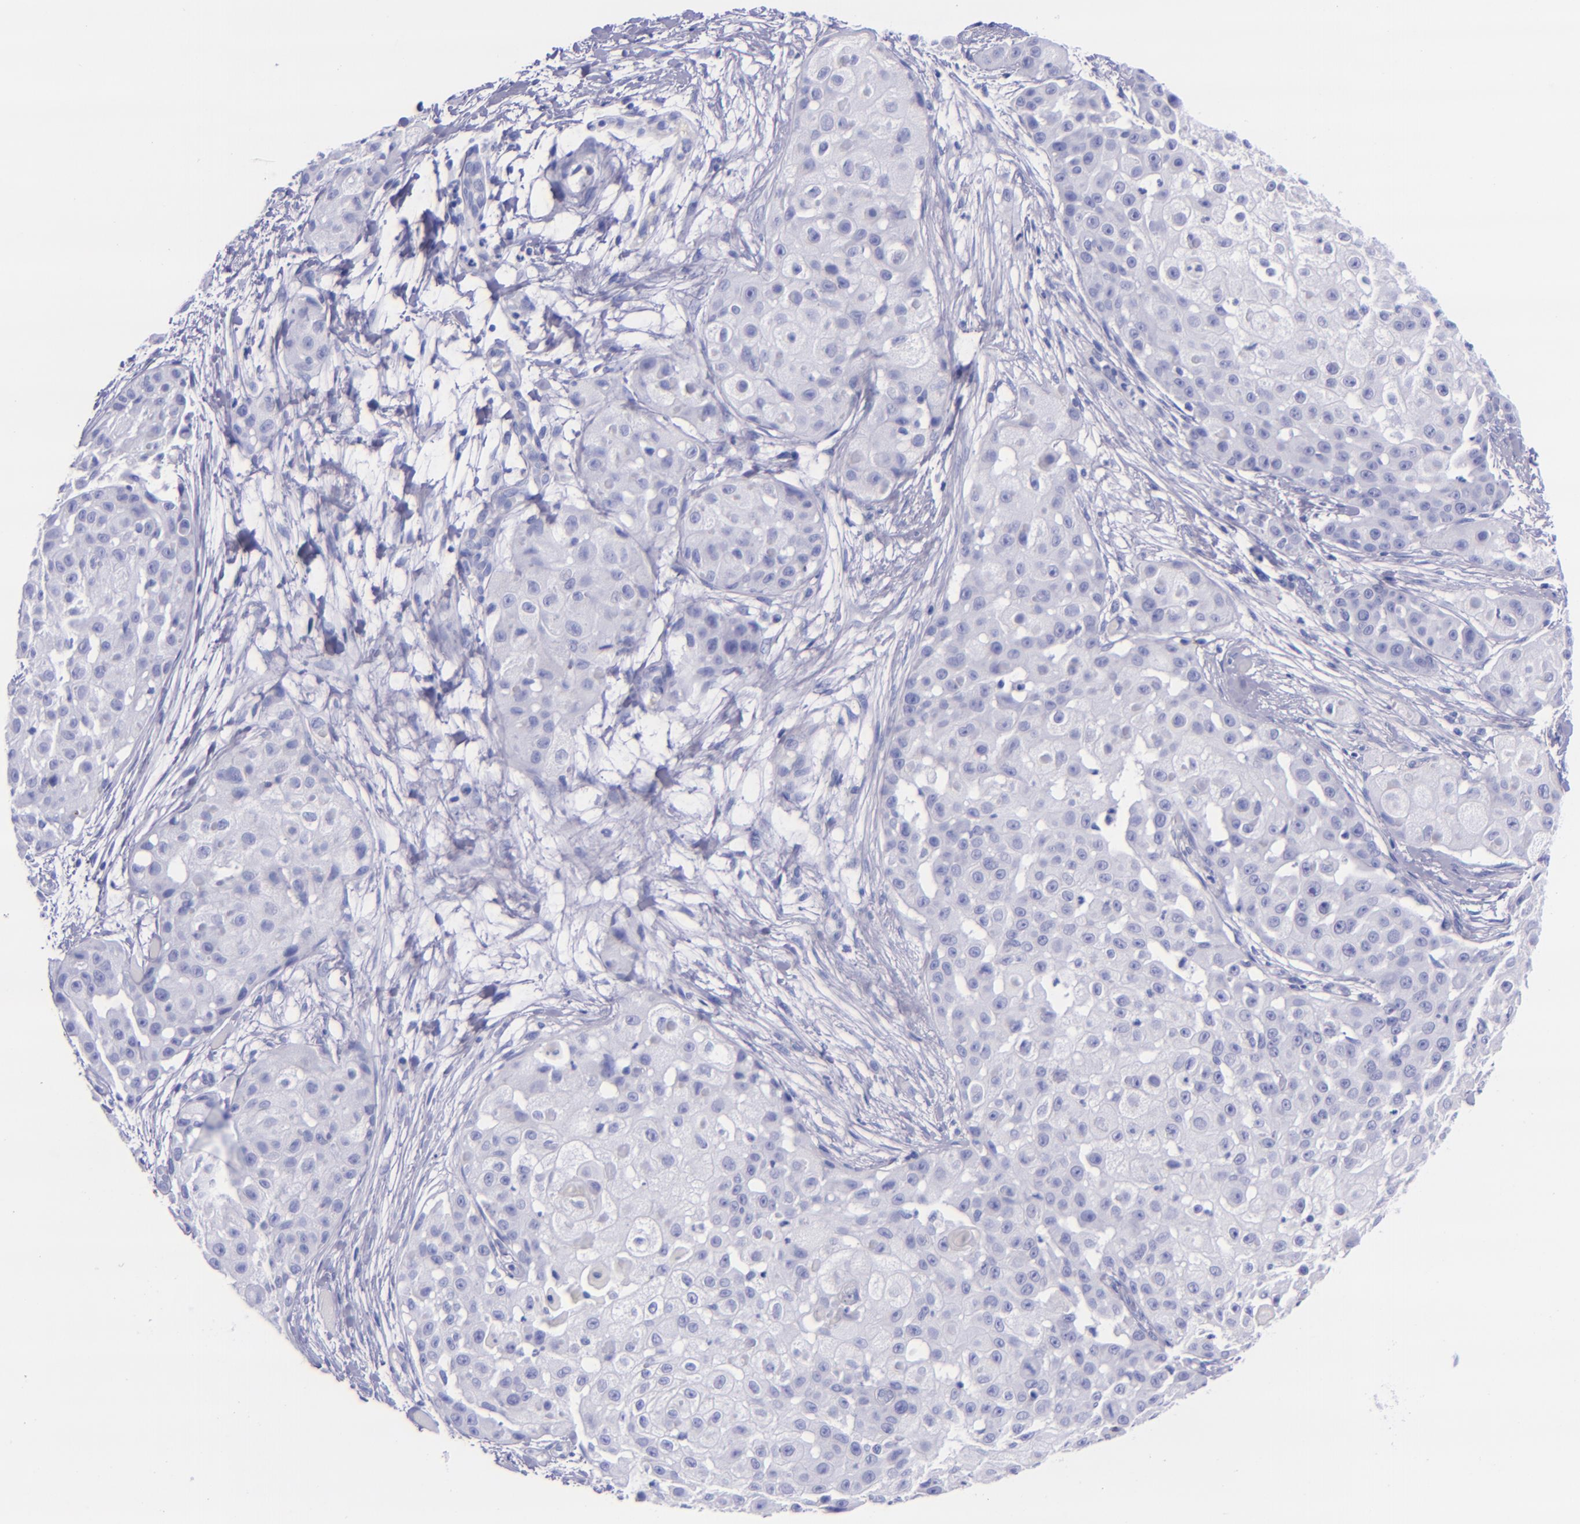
{"staining": {"intensity": "negative", "quantity": "none", "location": "none"}, "tissue": "skin cancer", "cell_type": "Tumor cells", "image_type": "cancer", "snomed": [{"axis": "morphology", "description": "Squamous cell carcinoma, NOS"}, {"axis": "topography", "description": "Skin"}], "caption": "Immunohistochemical staining of skin cancer (squamous cell carcinoma) reveals no significant expression in tumor cells.", "gene": "LAG3", "patient": {"sex": "female", "age": 57}}